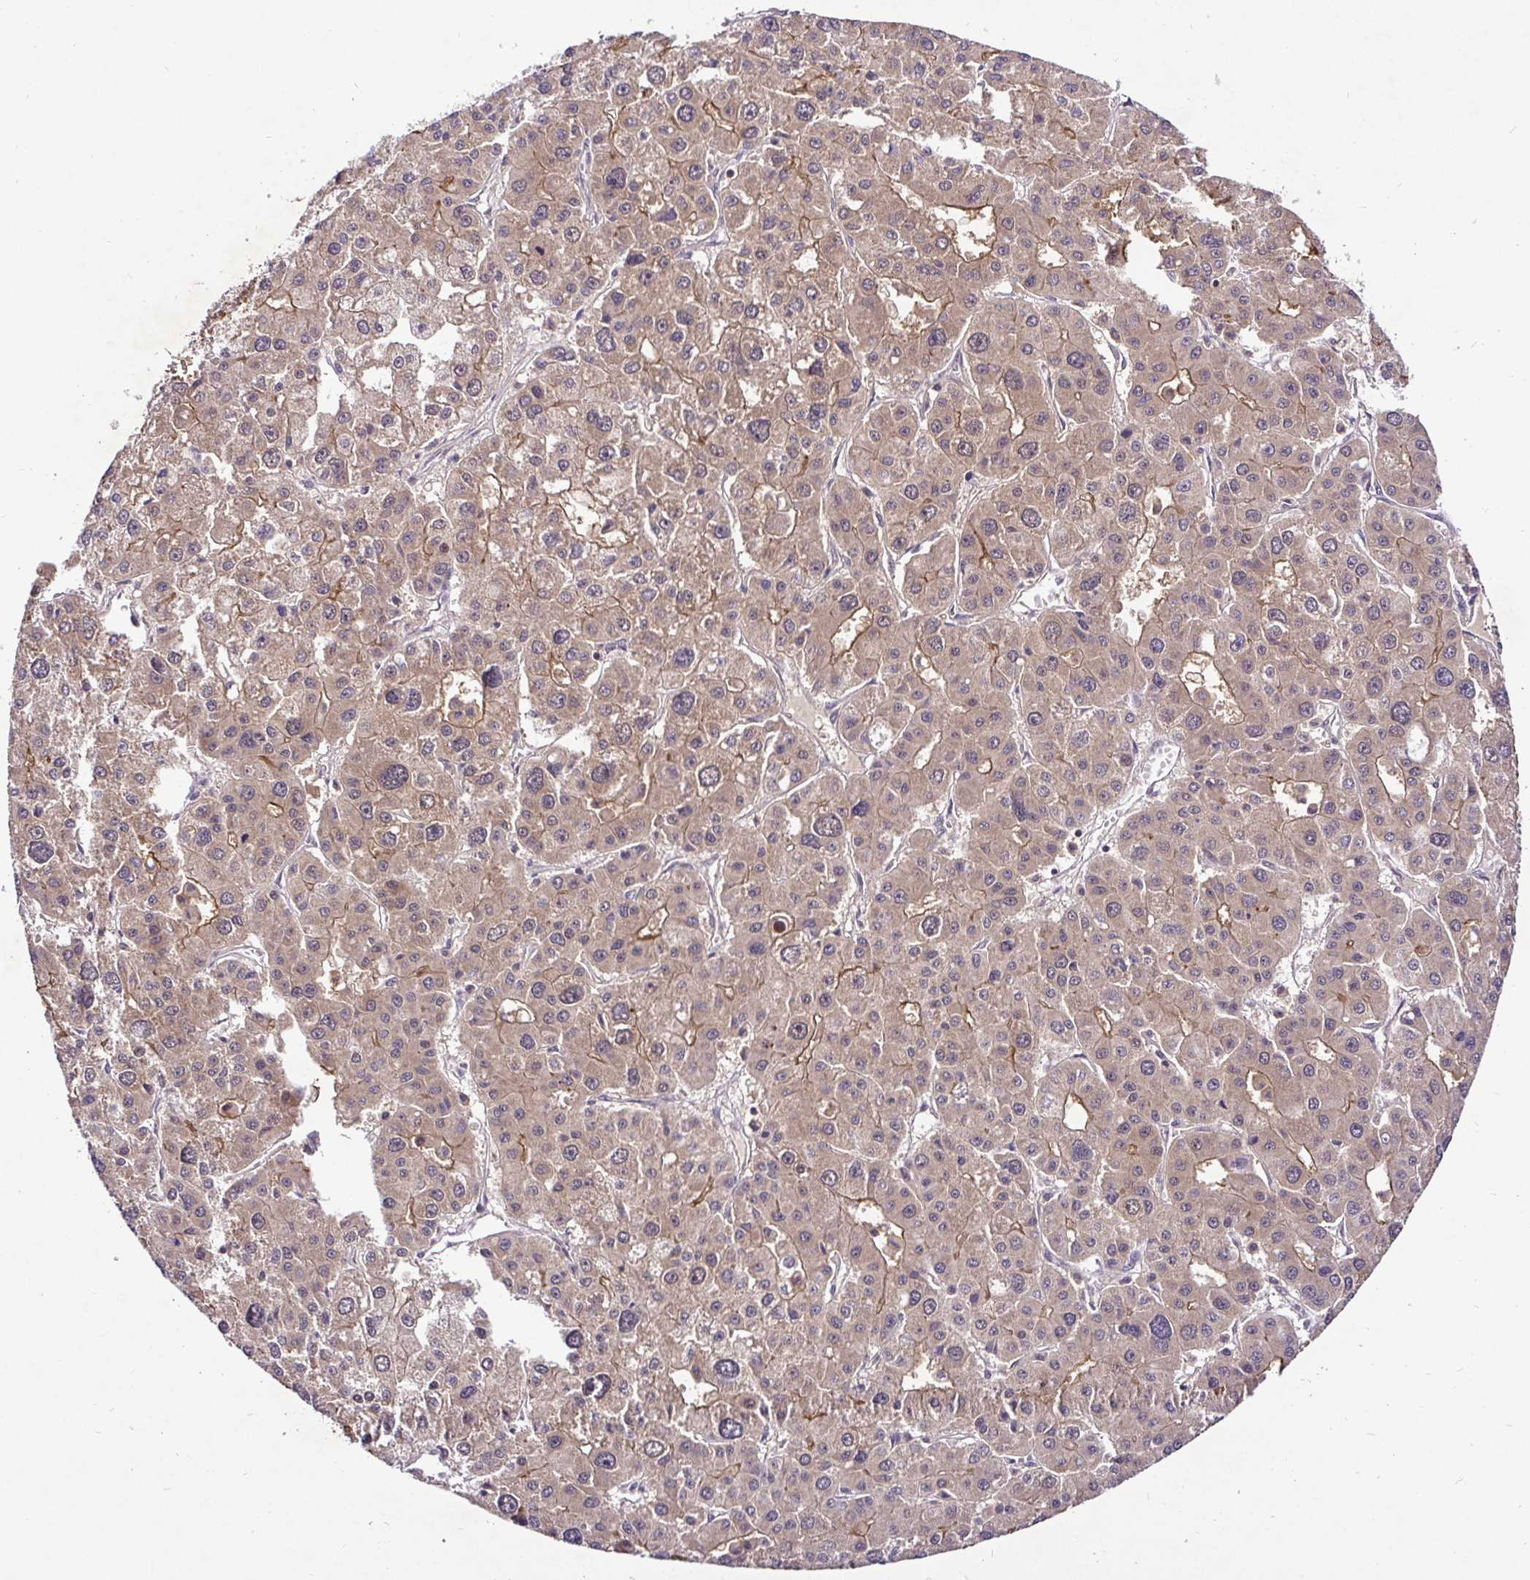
{"staining": {"intensity": "weak", "quantity": "25%-75%", "location": "cytoplasmic/membranous"}, "tissue": "liver cancer", "cell_type": "Tumor cells", "image_type": "cancer", "snomed": [{"axis": "morphology", "description": "Carcinoma, Hepatocellular, NOS"}, {"axis": "topography", "description": "Liver"}], "caption": "Immunohistochemical staining of human liver cancer (hepatocellular carcinoma) exhibits weak cytoplasmic/membranous protein positivity in approximately 25%-75% of tumor cells.", "gene": "UBE2M", "patient": {"sex": "male", "age": 73}}